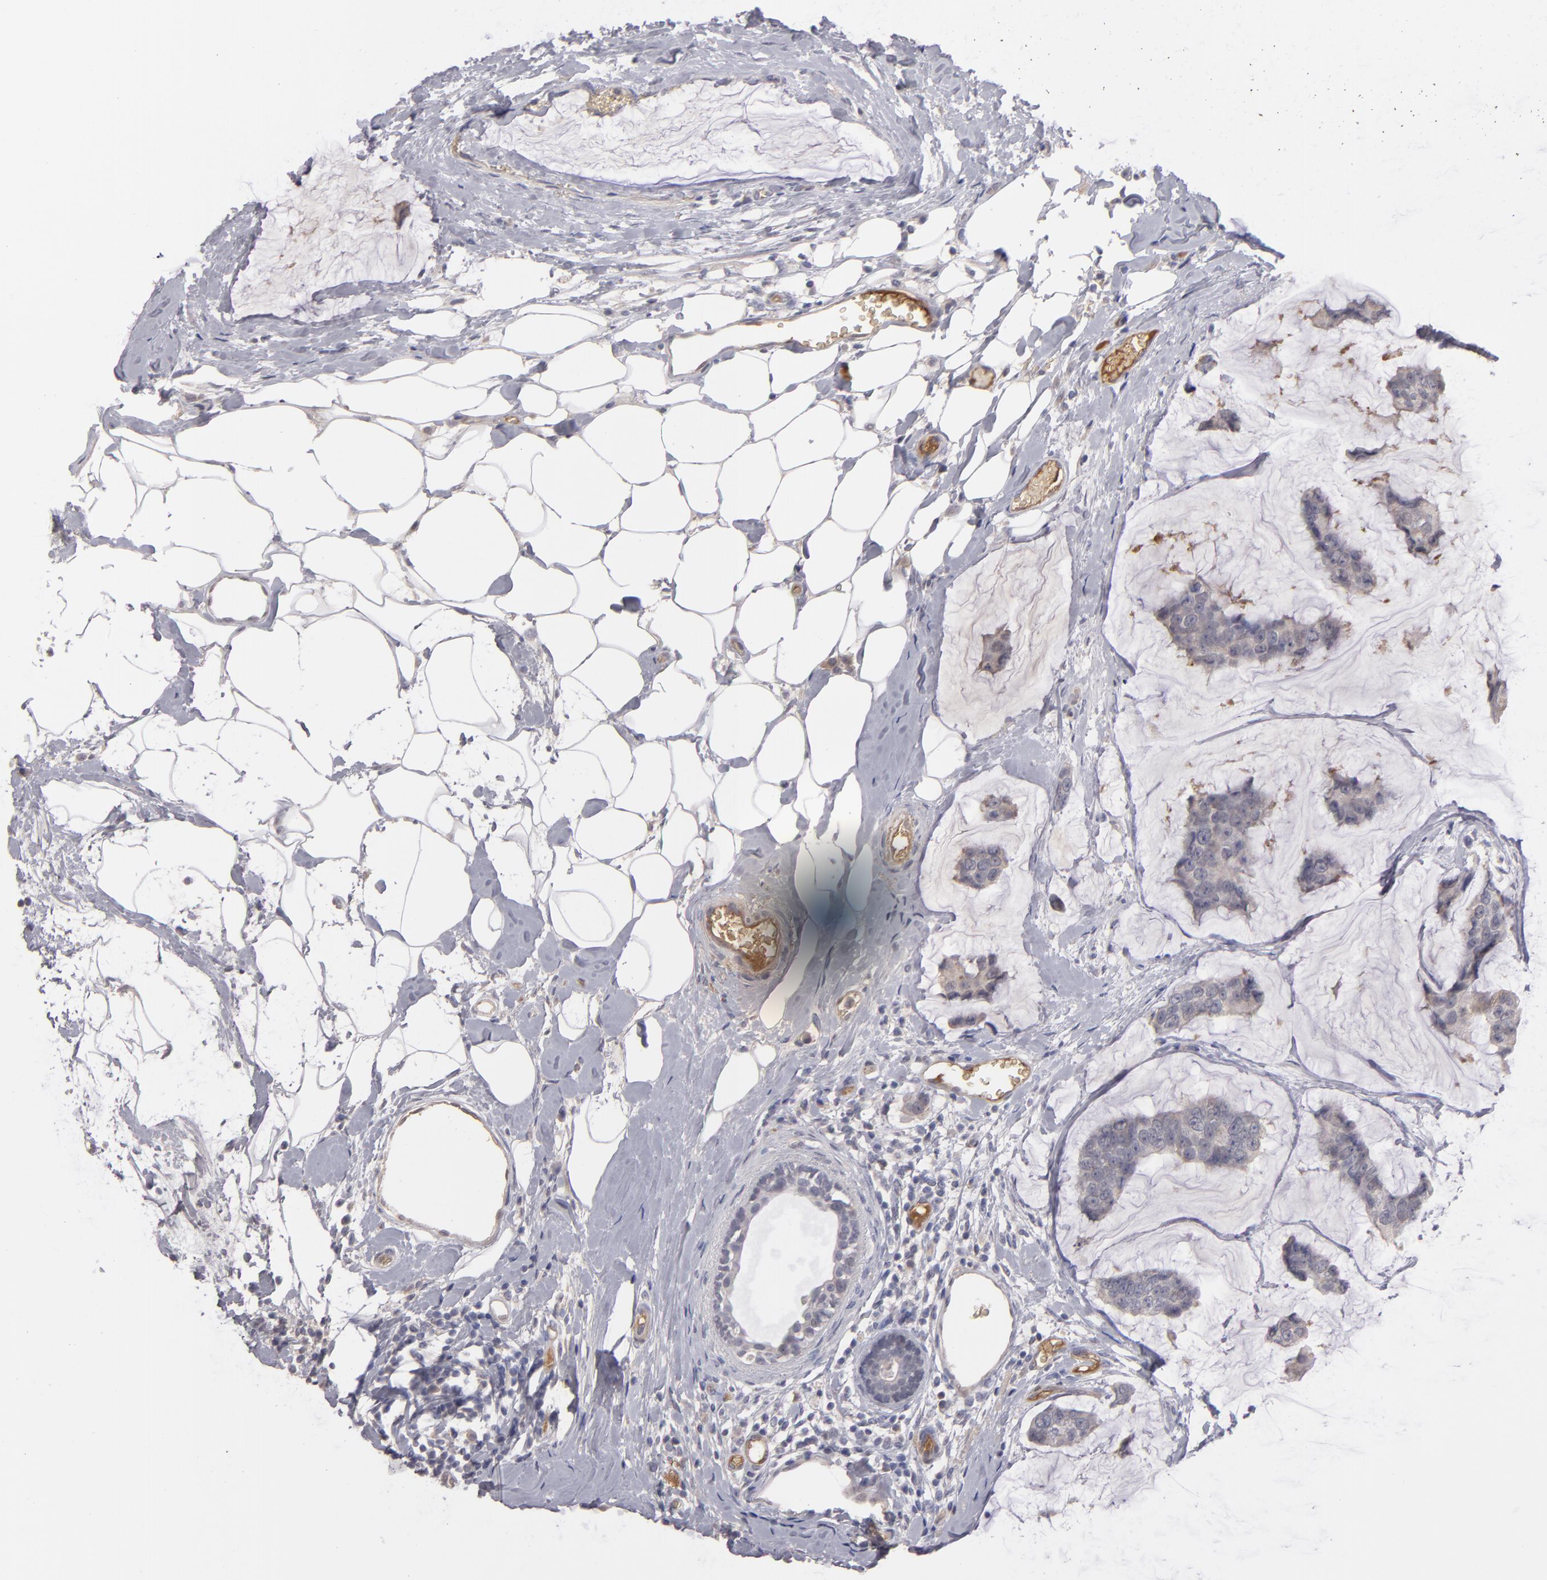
{"staining": {"intensity": "weak", "quantity": "<25%", "location": "cytoplasmic/membranous"}, "tissue": "breast cancer", "cell_type": "Tumor cells", "image_type": "cancer", "snomed": [{"axis": "morphology", "description": "Normal tissue, NOS"}, {"axis": "morphology", "description": "Duct carcinoma"}, {"axis": "topography", "description": "Breast"}], "caption": "DAB immunohistochemical staining of breast infiltrating ductal carcinoma shows no significant staining in tumor cells.", "gene": "ITIH4", "patient": {"sex": "female", "age": 50}}